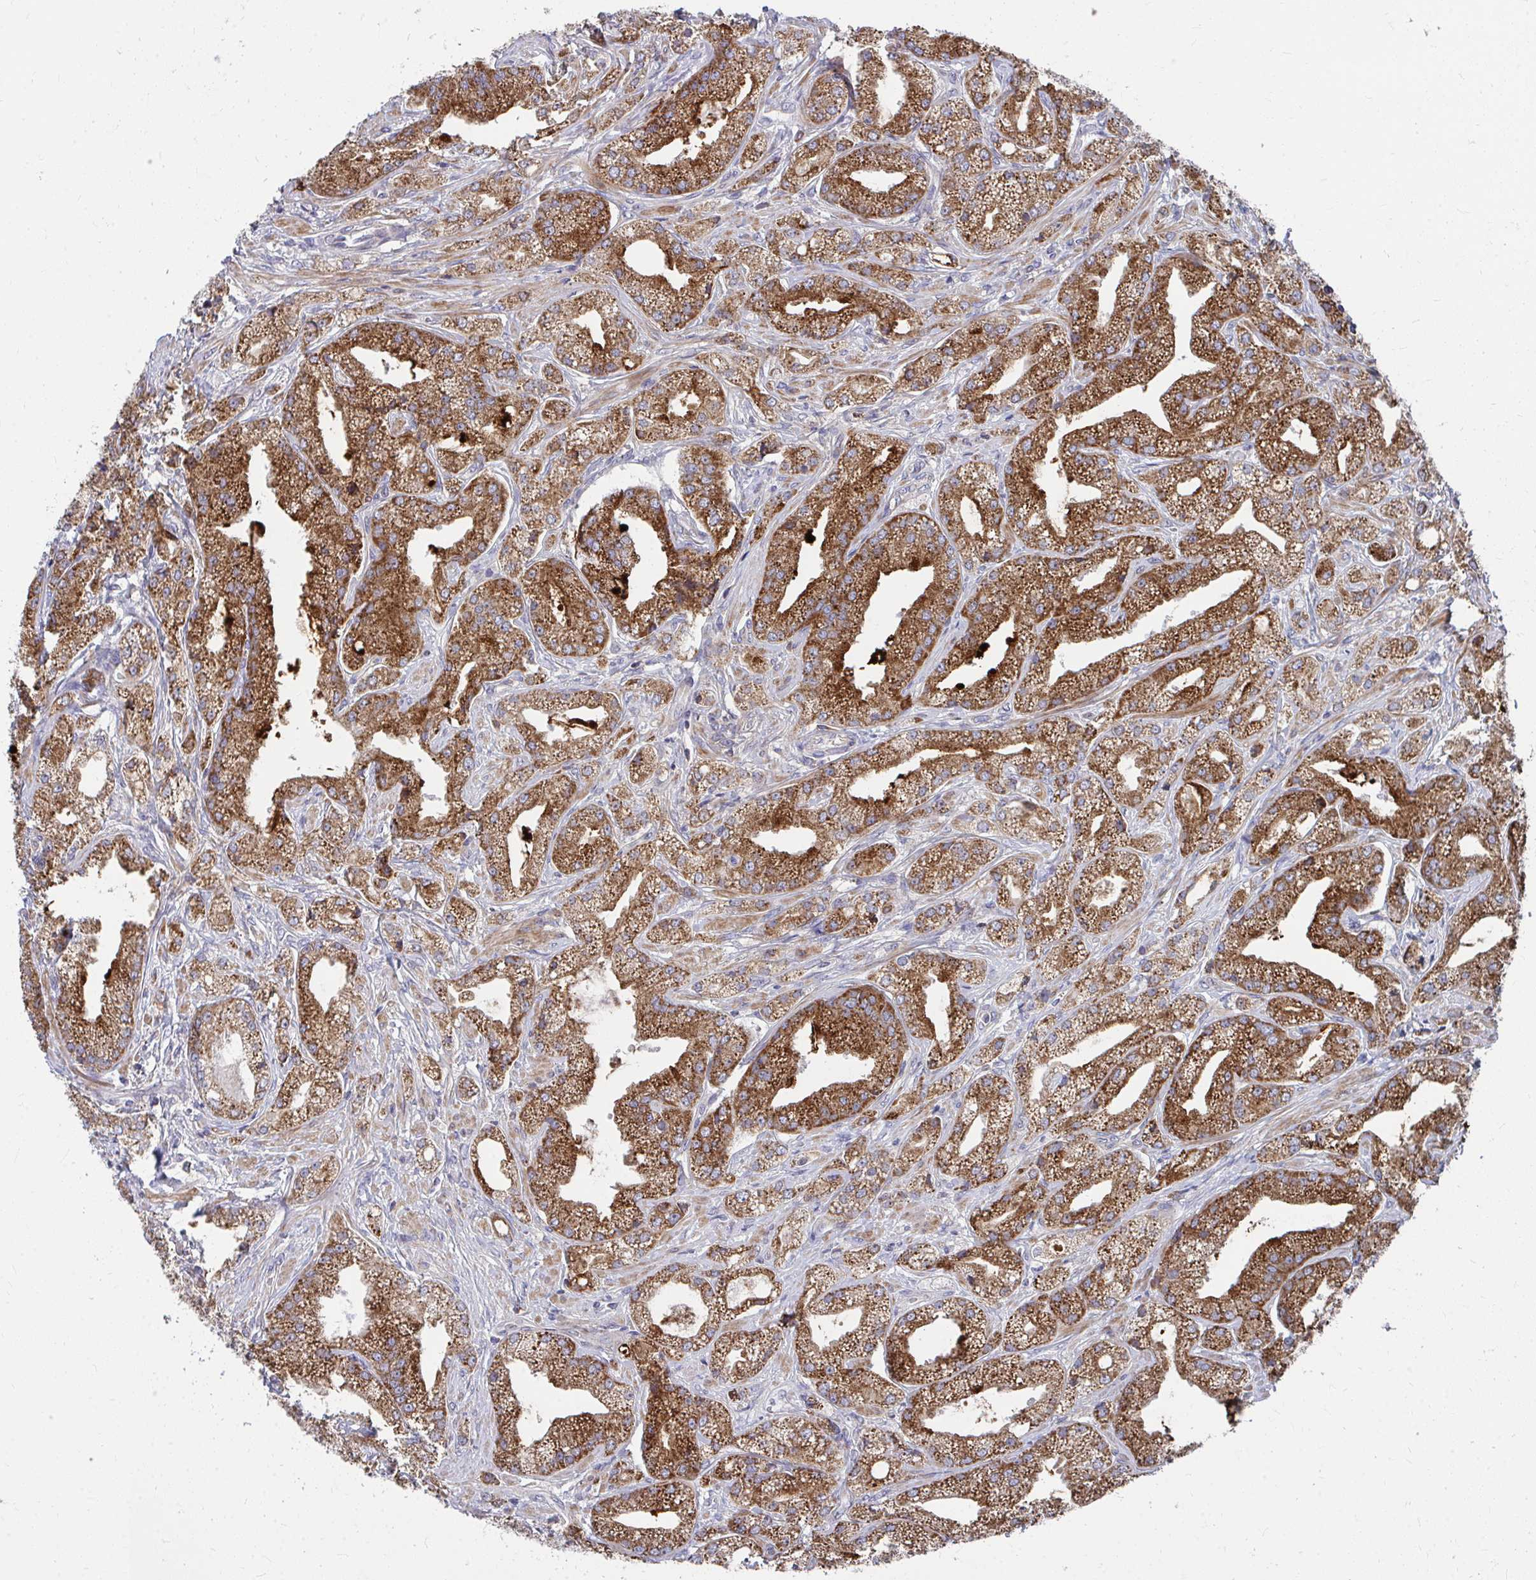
{"staining": {"intensity": "moderate", "quantity": ">75%", "location": "cytoplasmic/membranous"}, "tissue": "prostate cancer", "cell_type": "Tumor cells", "image_type": "cancer", "snomed": [{"axis": "morphology", "description": "Adenocarcinoma, High grade"}, {"axis": "topography", "description": "Prostate"}], "caption": "Human prostate adenocarcinoma (high-grade) stained with a brown dye exhibits moderate cytoplasmic/membranous positive expression in about >75% of tumor cells.", "gene": "PEX3", "patient": {"sex": "male", "age": 61}}